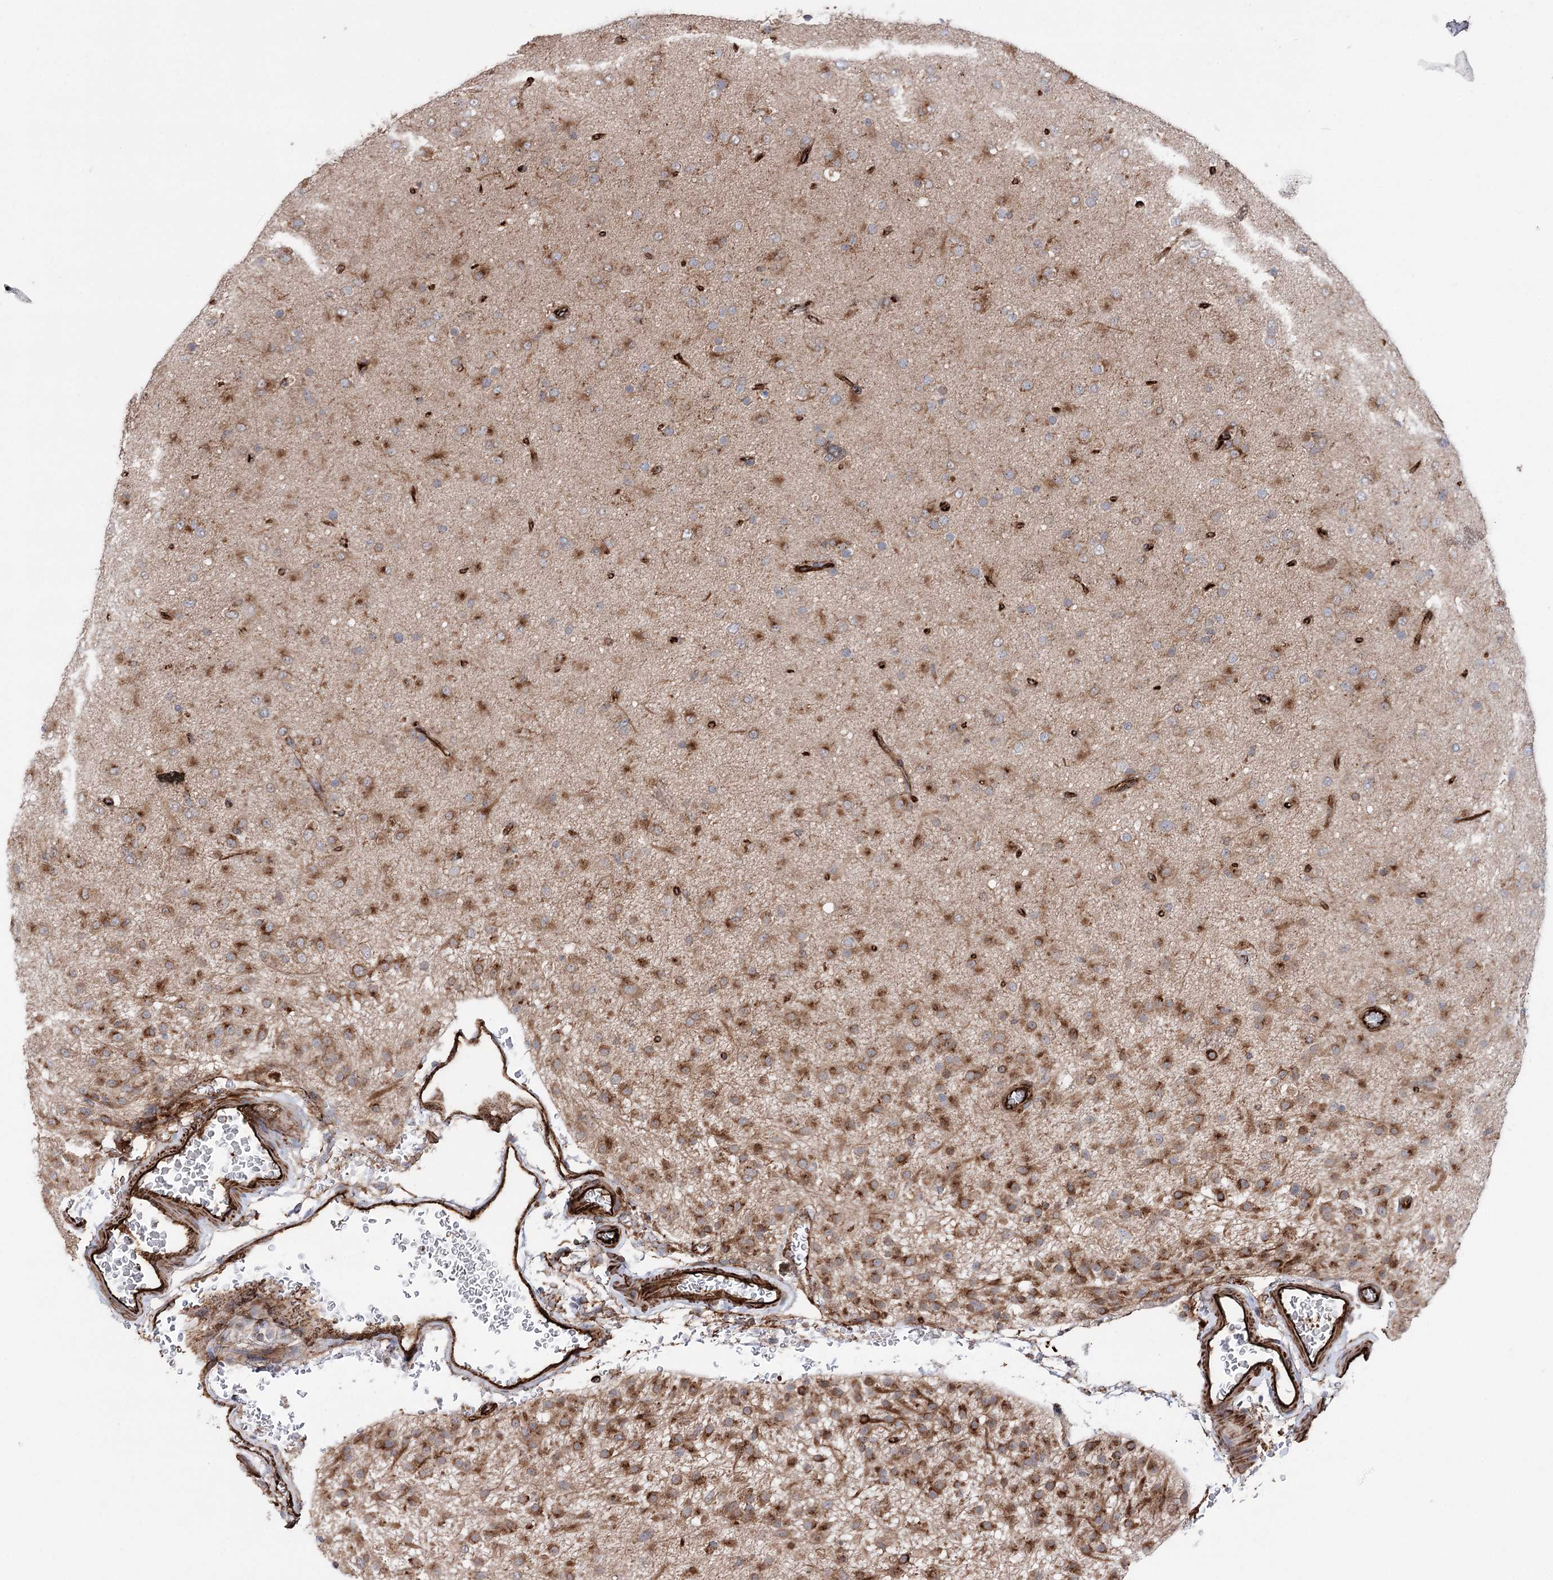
{"staining": {"intensity": "moderate", "quantity": ">75%", "location": "cytoplasmic/membranous"}, "tissue": "glioma", "cell_type": "Tumor cells", "image_type": "cancer", "snomed": [{"axis": "morphology", "description": "Glioma, malignant, Low grade"}, {"axis": "topography", "description": "Brain"}], "caption": "About >75% of tumor cells in malignant low-grade glioma show moderate cytoplasmic/membranous protein positivity as visualized by brown immunohistochemical staining.", "gene": "MIB1", "patient": {"sex": "male", "age": 65}}